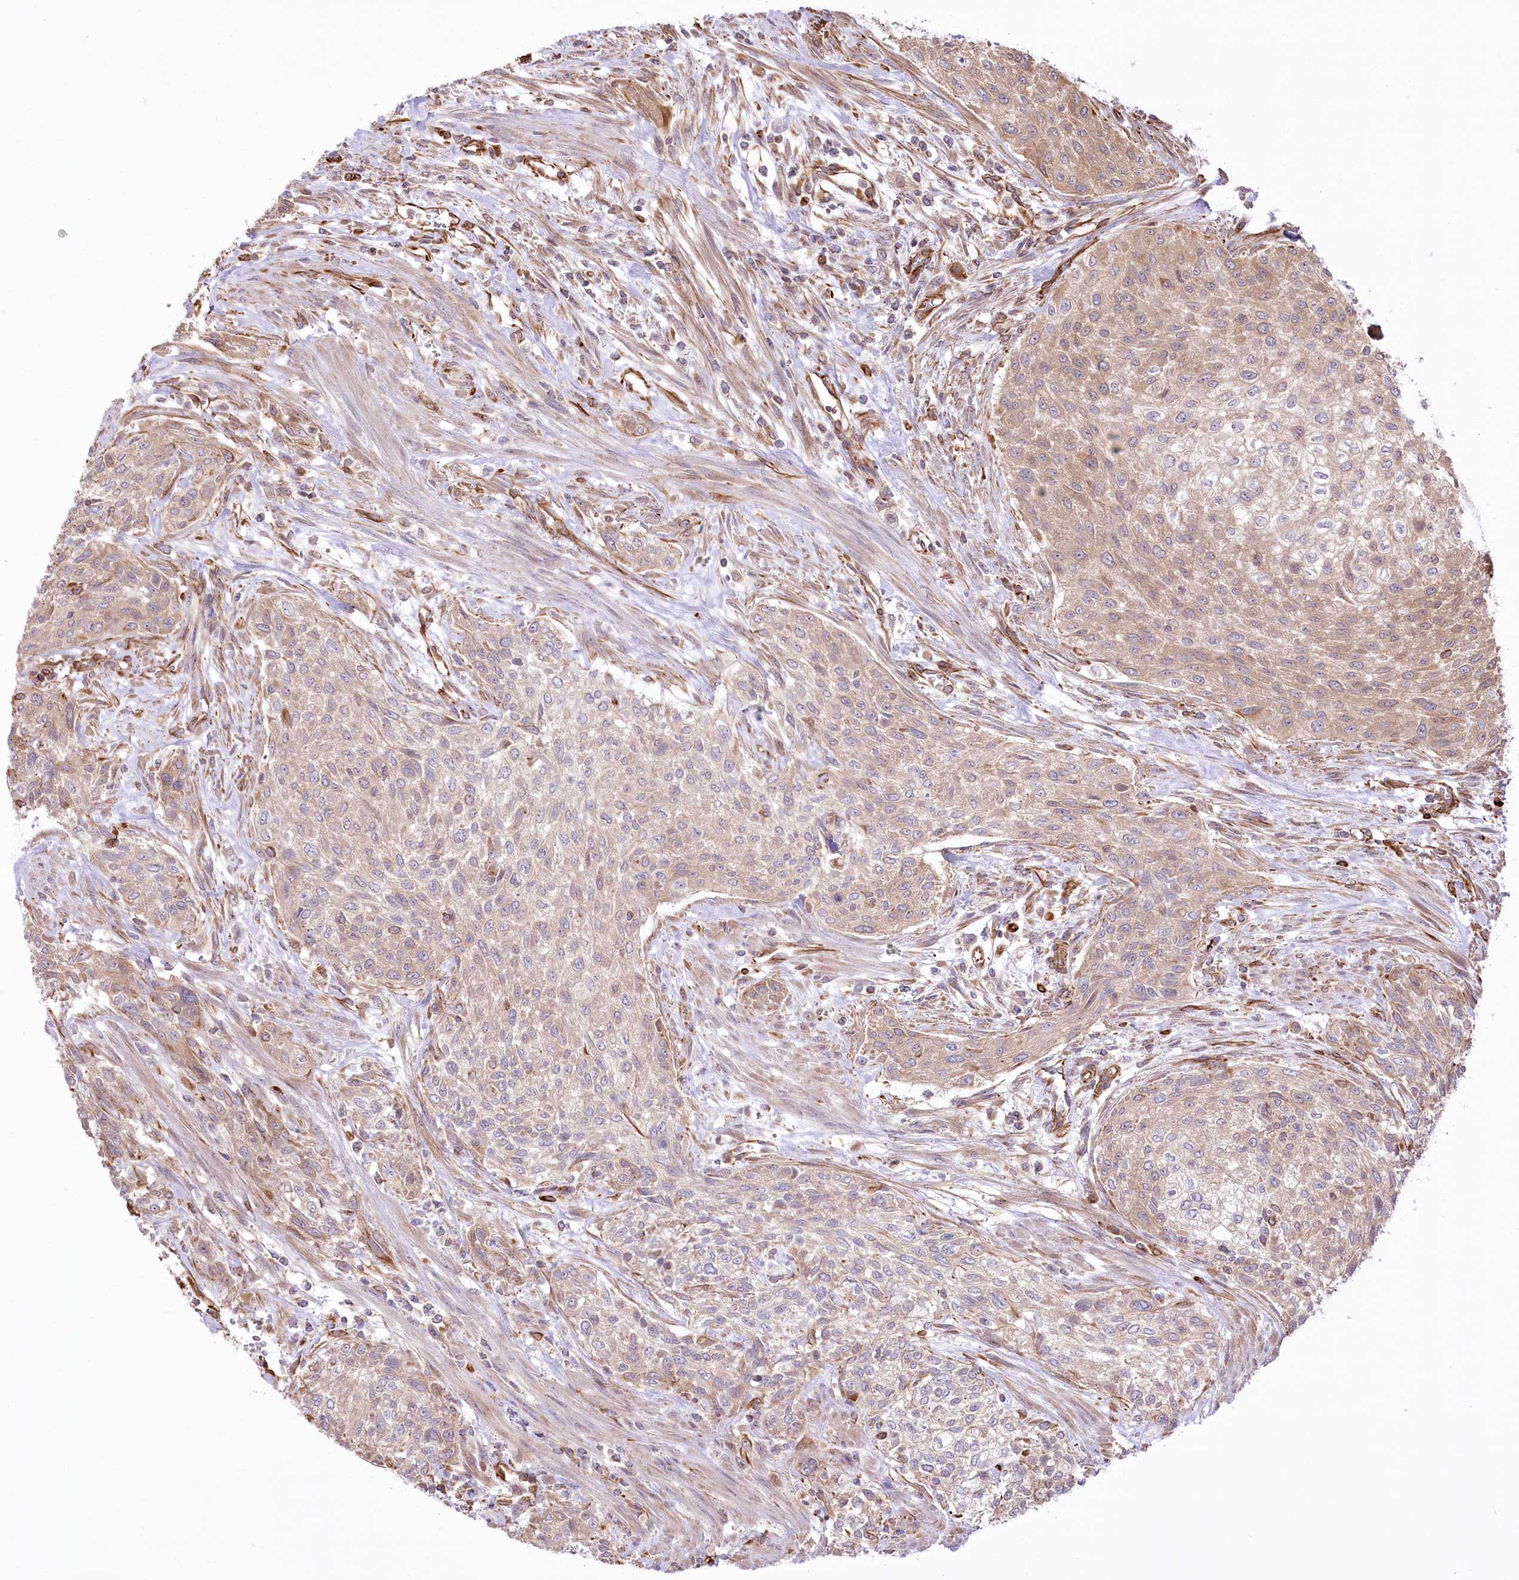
{"staining": {"intensity": "weak", "quantity": "<25%", "location": "cytoplasmic/membranous"}, "tissue": "urothelial cancer", "cell_type": "Tumor cells", "image_type": "cancer", "snomed": [{"axis": "morphology", "description": "Normal tissue, NOS"}, {"axis": "morphology", "description": "Urothelial carcinoma, NOS"}, {"axis": "topography", "description": "Urinary bladder"}, {"axis": "topography", "description": "Peripheral nerve tissue"}], "caption": "Immunohistochemical staining of human urothelial cancer exhibits no significant staining in tumor cells.", "gene": "TTC1", "patient": {"sex": "male", "age": 35}}